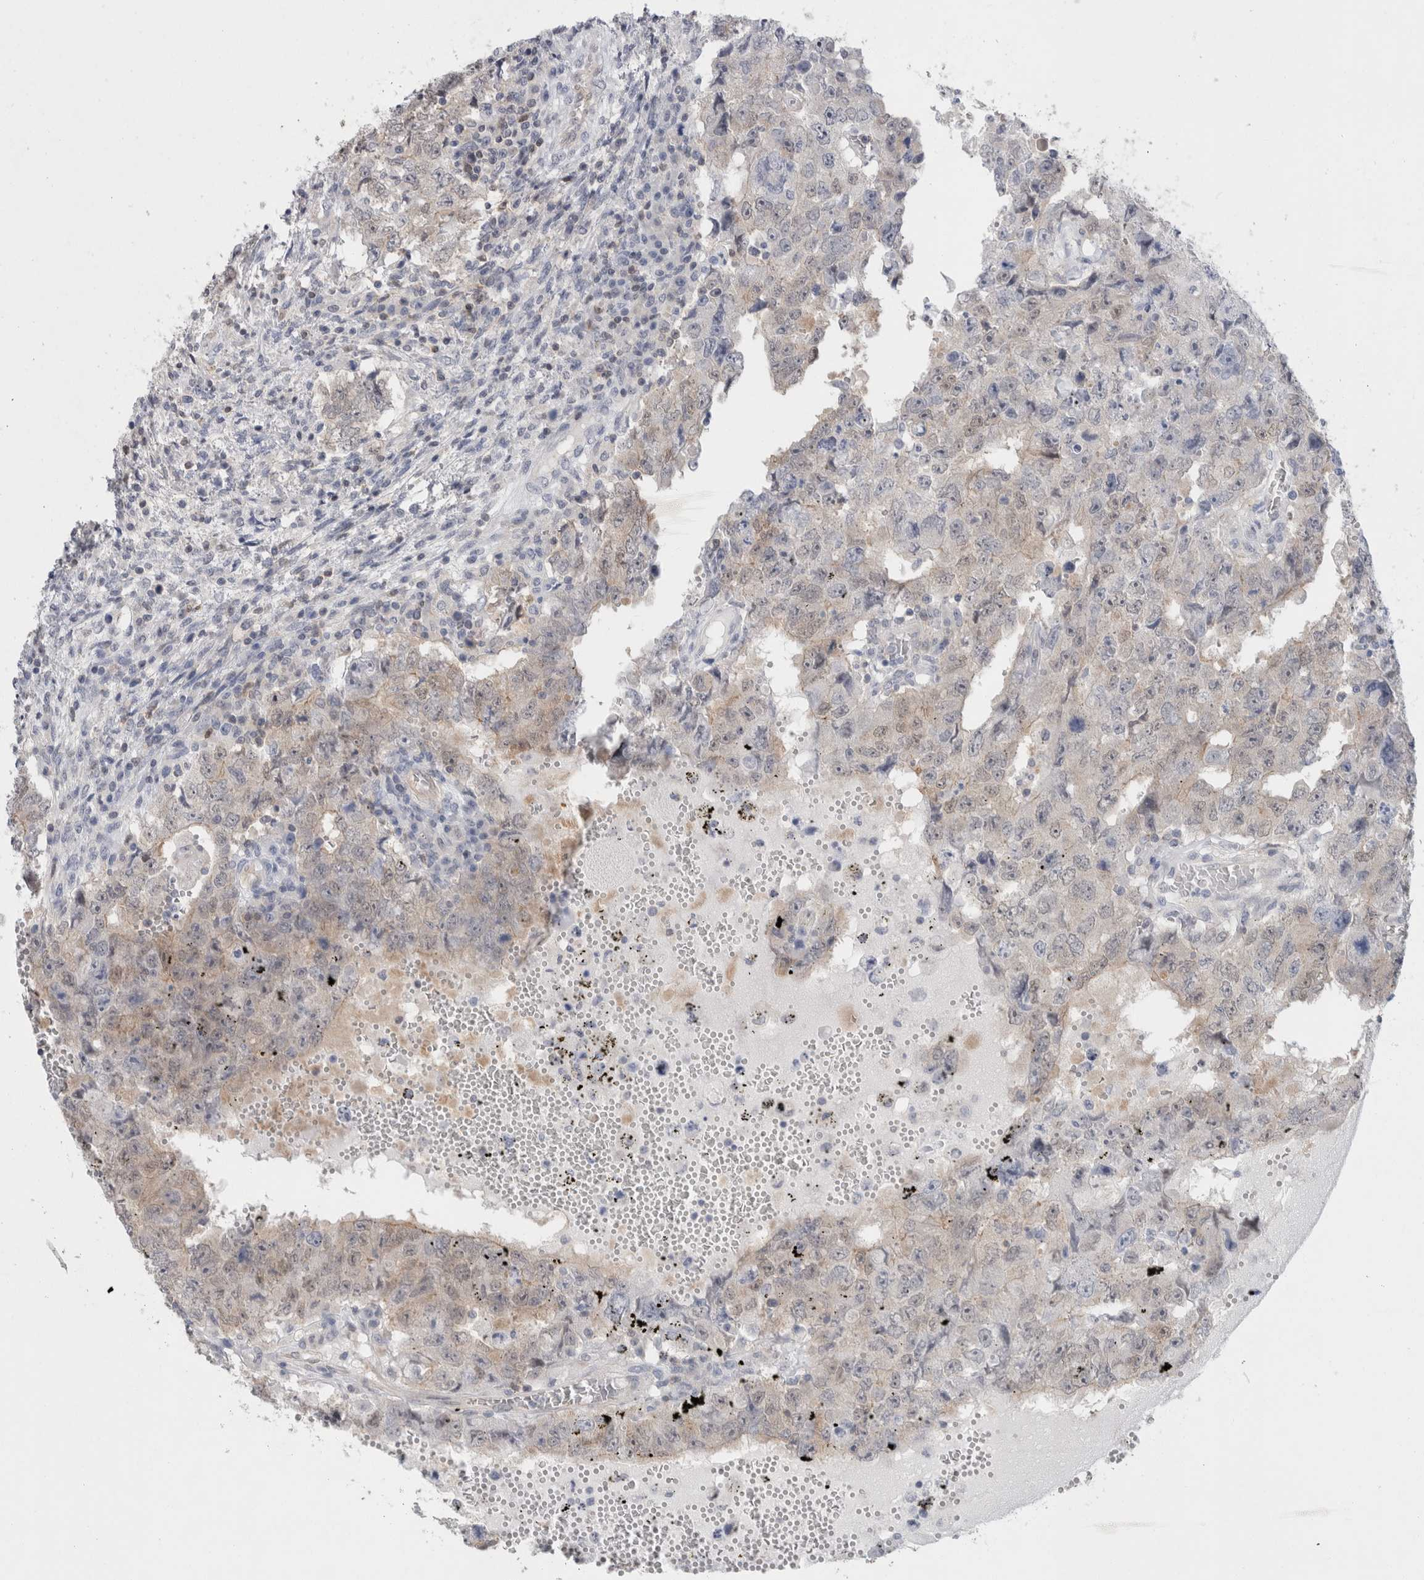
{"staining": {"intensity": "weak", "quantity": "<25%", "location": "nuclear"}, "tissue": "testis cancer", "cell_type": "Tumor cells", "image_type": "cancer", "snomed": [{"axis": "morphology", "description": "Carcinoma, Embryonal, NOS"}, {"axis": "topography", "description": "Testis"}], "caption": "IHC of human testis embryonal carcinoma displays no staining in tumor cells.", "gene": "CASP6", "patient": {"sex": "male", "age": 26}}